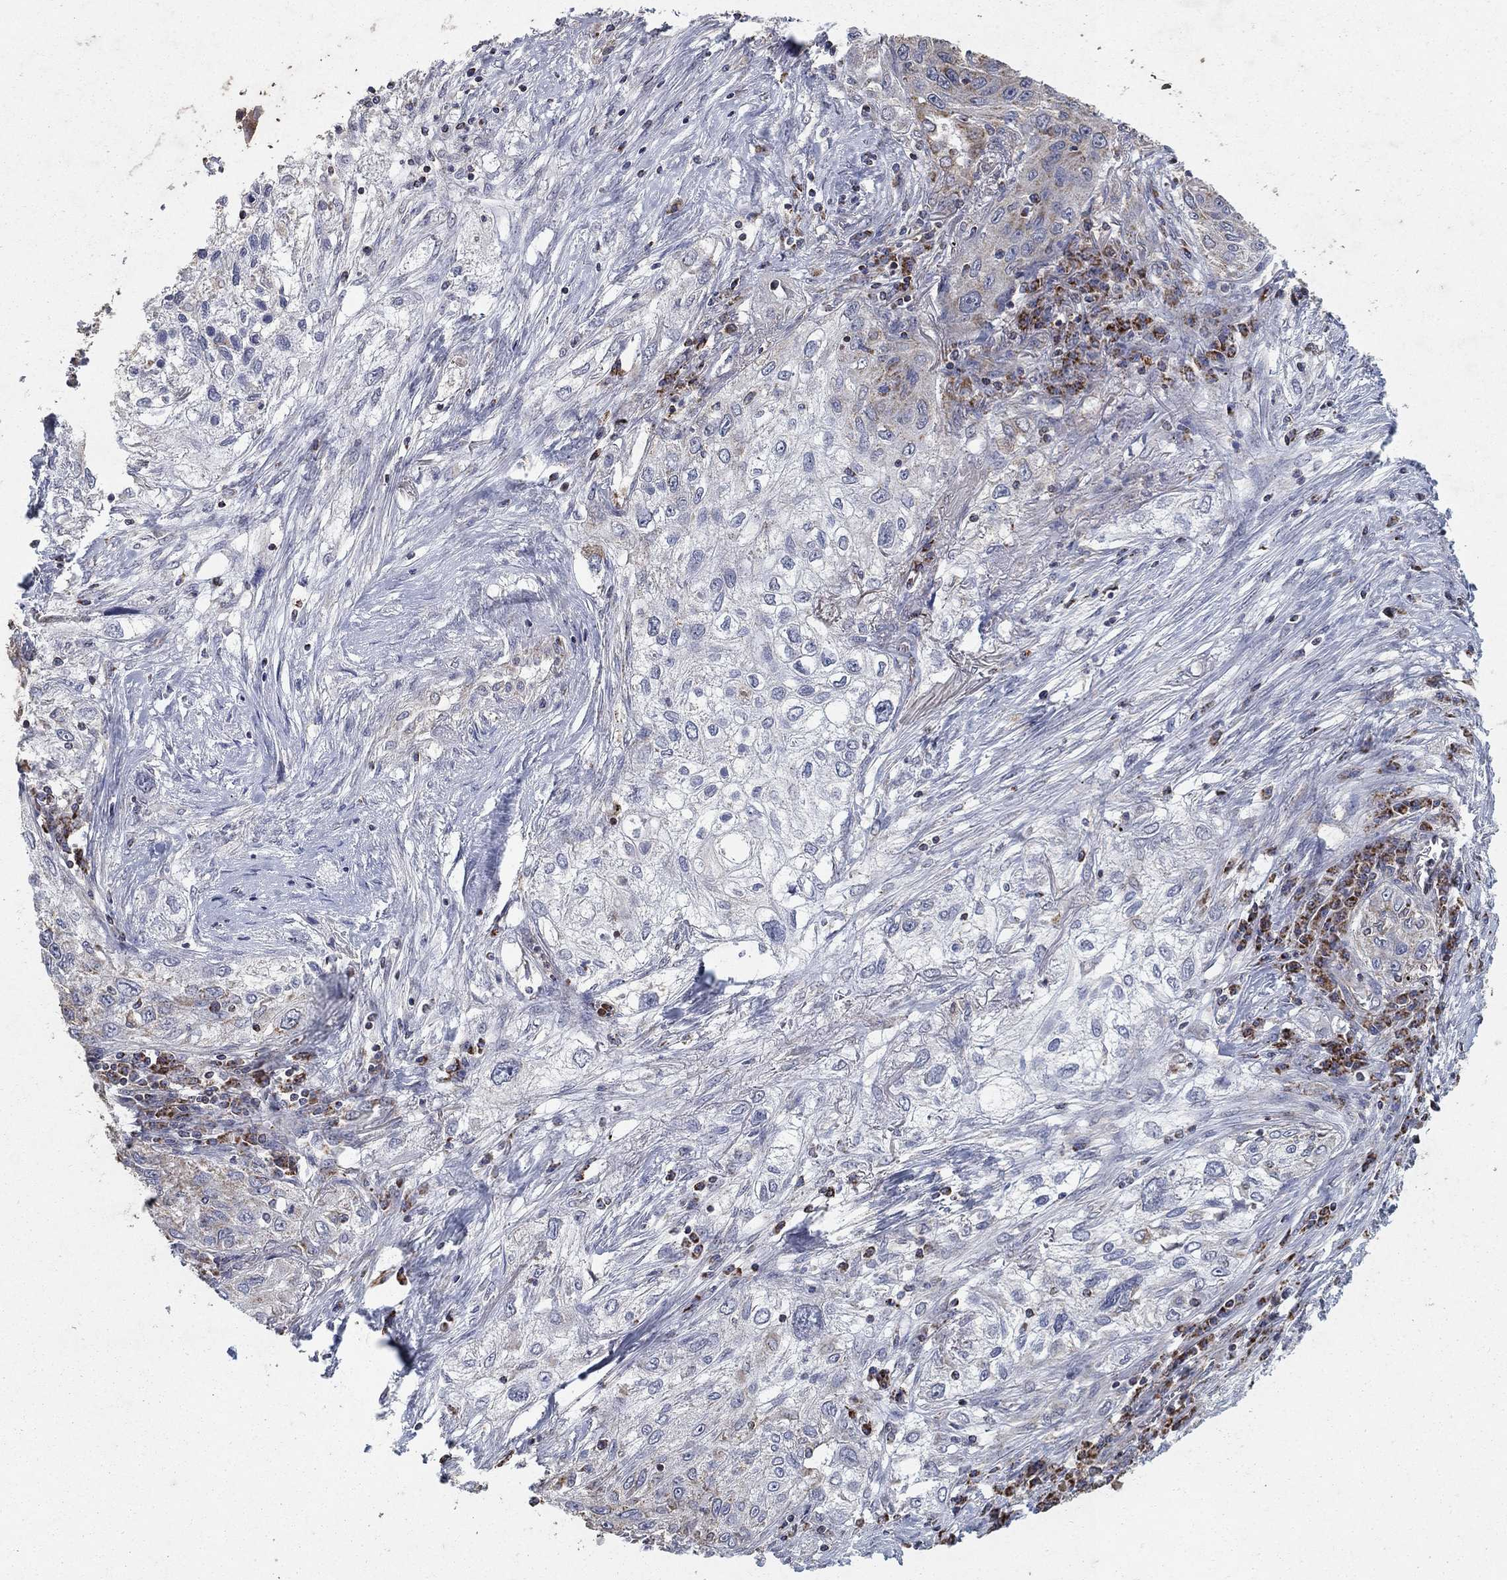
{"staining": {"intensity": "weak", "quantity": "25%-75%", "location": "cytoplasmic/membranous"}, "tissue": "lung cancer", "cell_type": "Tumor cells", "image_type": "cancer", "snomed": [{"axis": "morphology", "description": "Squamous cell carcinoma, NOS"}, {"axis": "topography", "description": "Lung"}], "caption": "Lung cancer was stained to show a protein in brown. There is low levels of weak cytoplasmic/membranous positivity in approximately 25%-75% of tumor cells. (DAB IHC, brown staining for protein, blue staining for nuclei).", "gene": "GPSM1", "patient": {"sex": "female", "age": 69}}